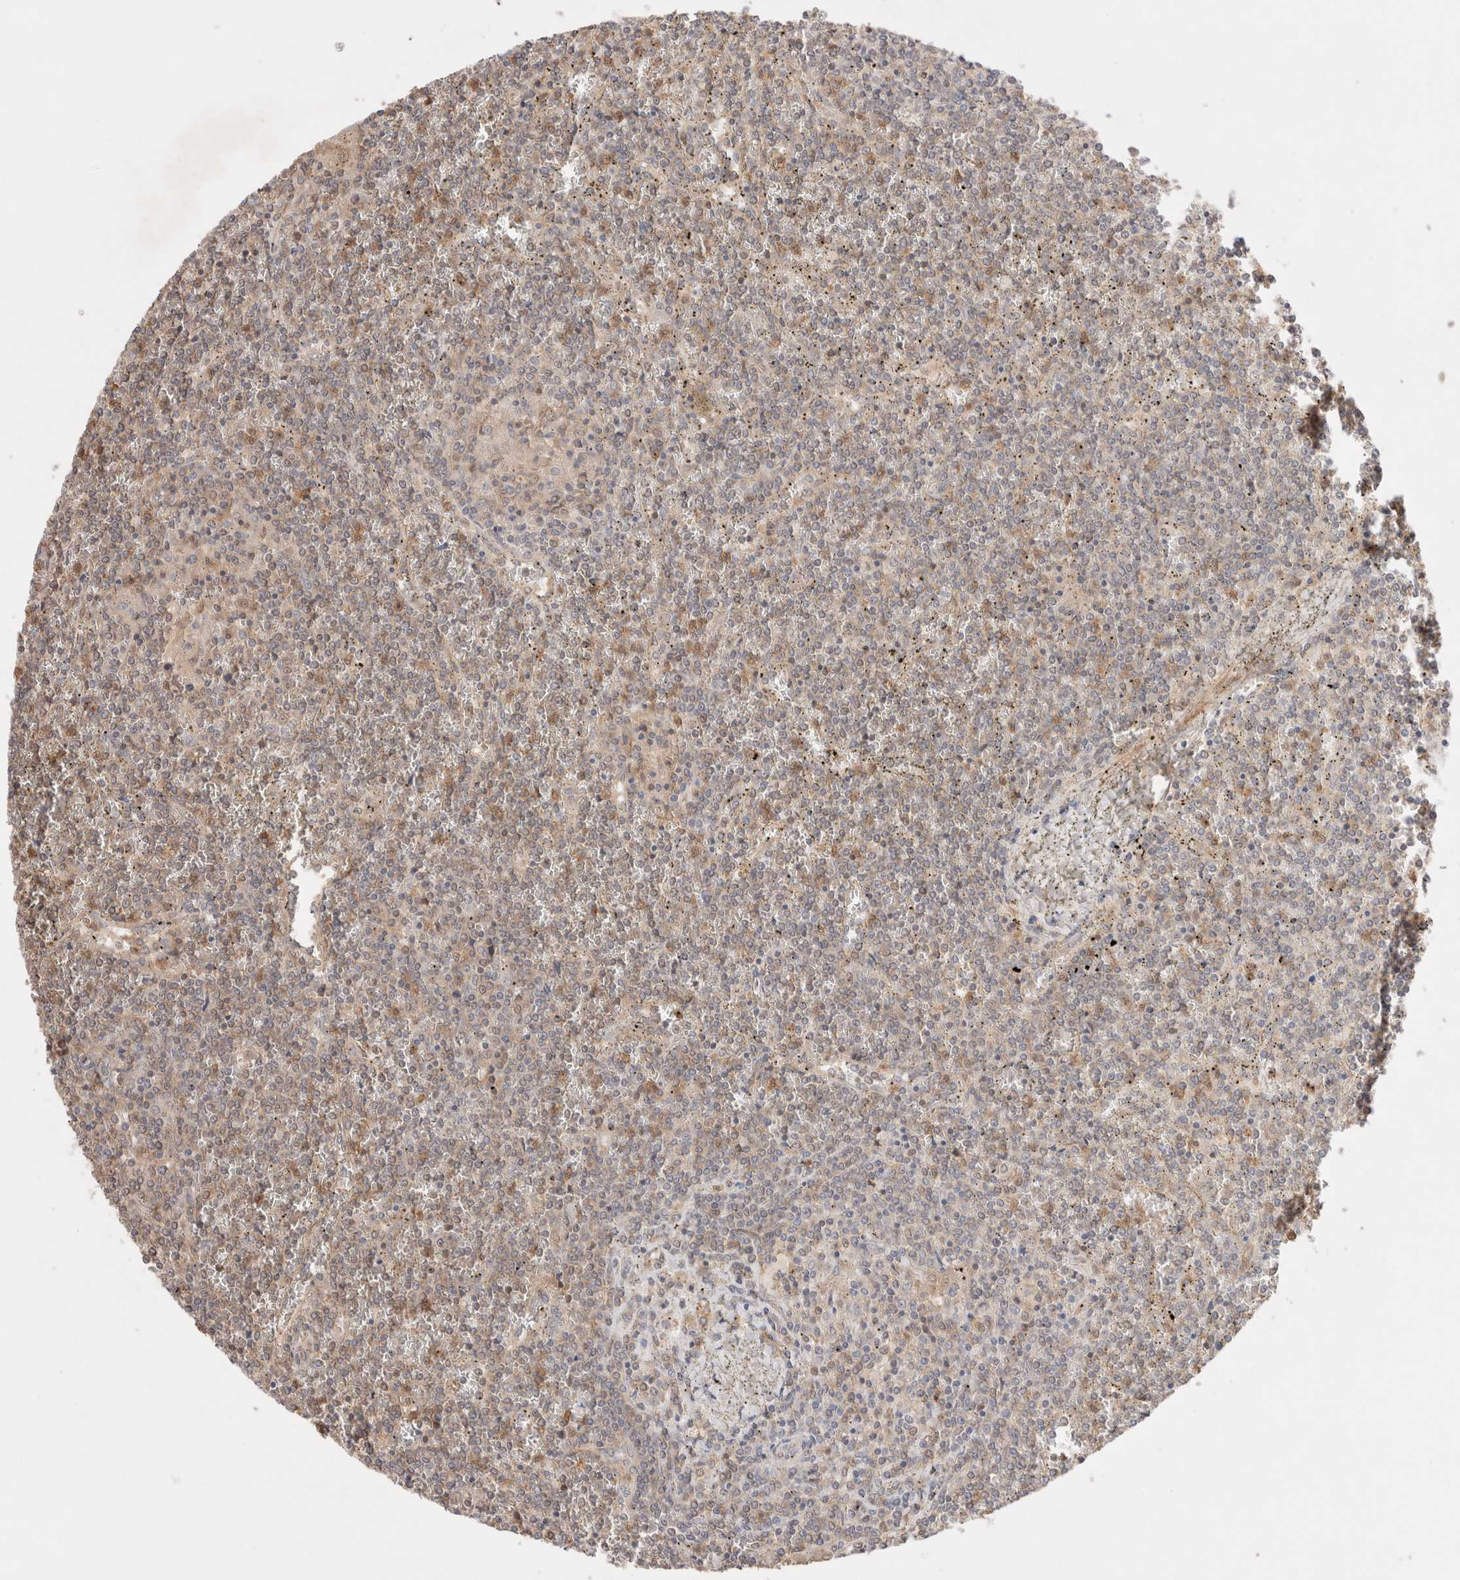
{"staining": {"intensity": "weak", "quantity": "25%-75%", "location": "cytoplasmic/membranous"}, "tissue": "lymphoma", "cell_type": "Tumor cells", "image_type": "cancer", "snomed": [{"axis": "morphology", "description": "Malignant lymphoma, non-Hodgkin's type, Low grade"}, {"axis": "topography", "description": "Spleen"}], "caption": "Immunohistochemistry of human low-grade malignant lymphoma, non-Hodgkin's type demonstrates low levels of weak cytoplasmic/membranous staining in approximately 25%-75% of tumor cells.", "gene": "CARNMT1", "patient": {"sex": "female", "age": 19}}